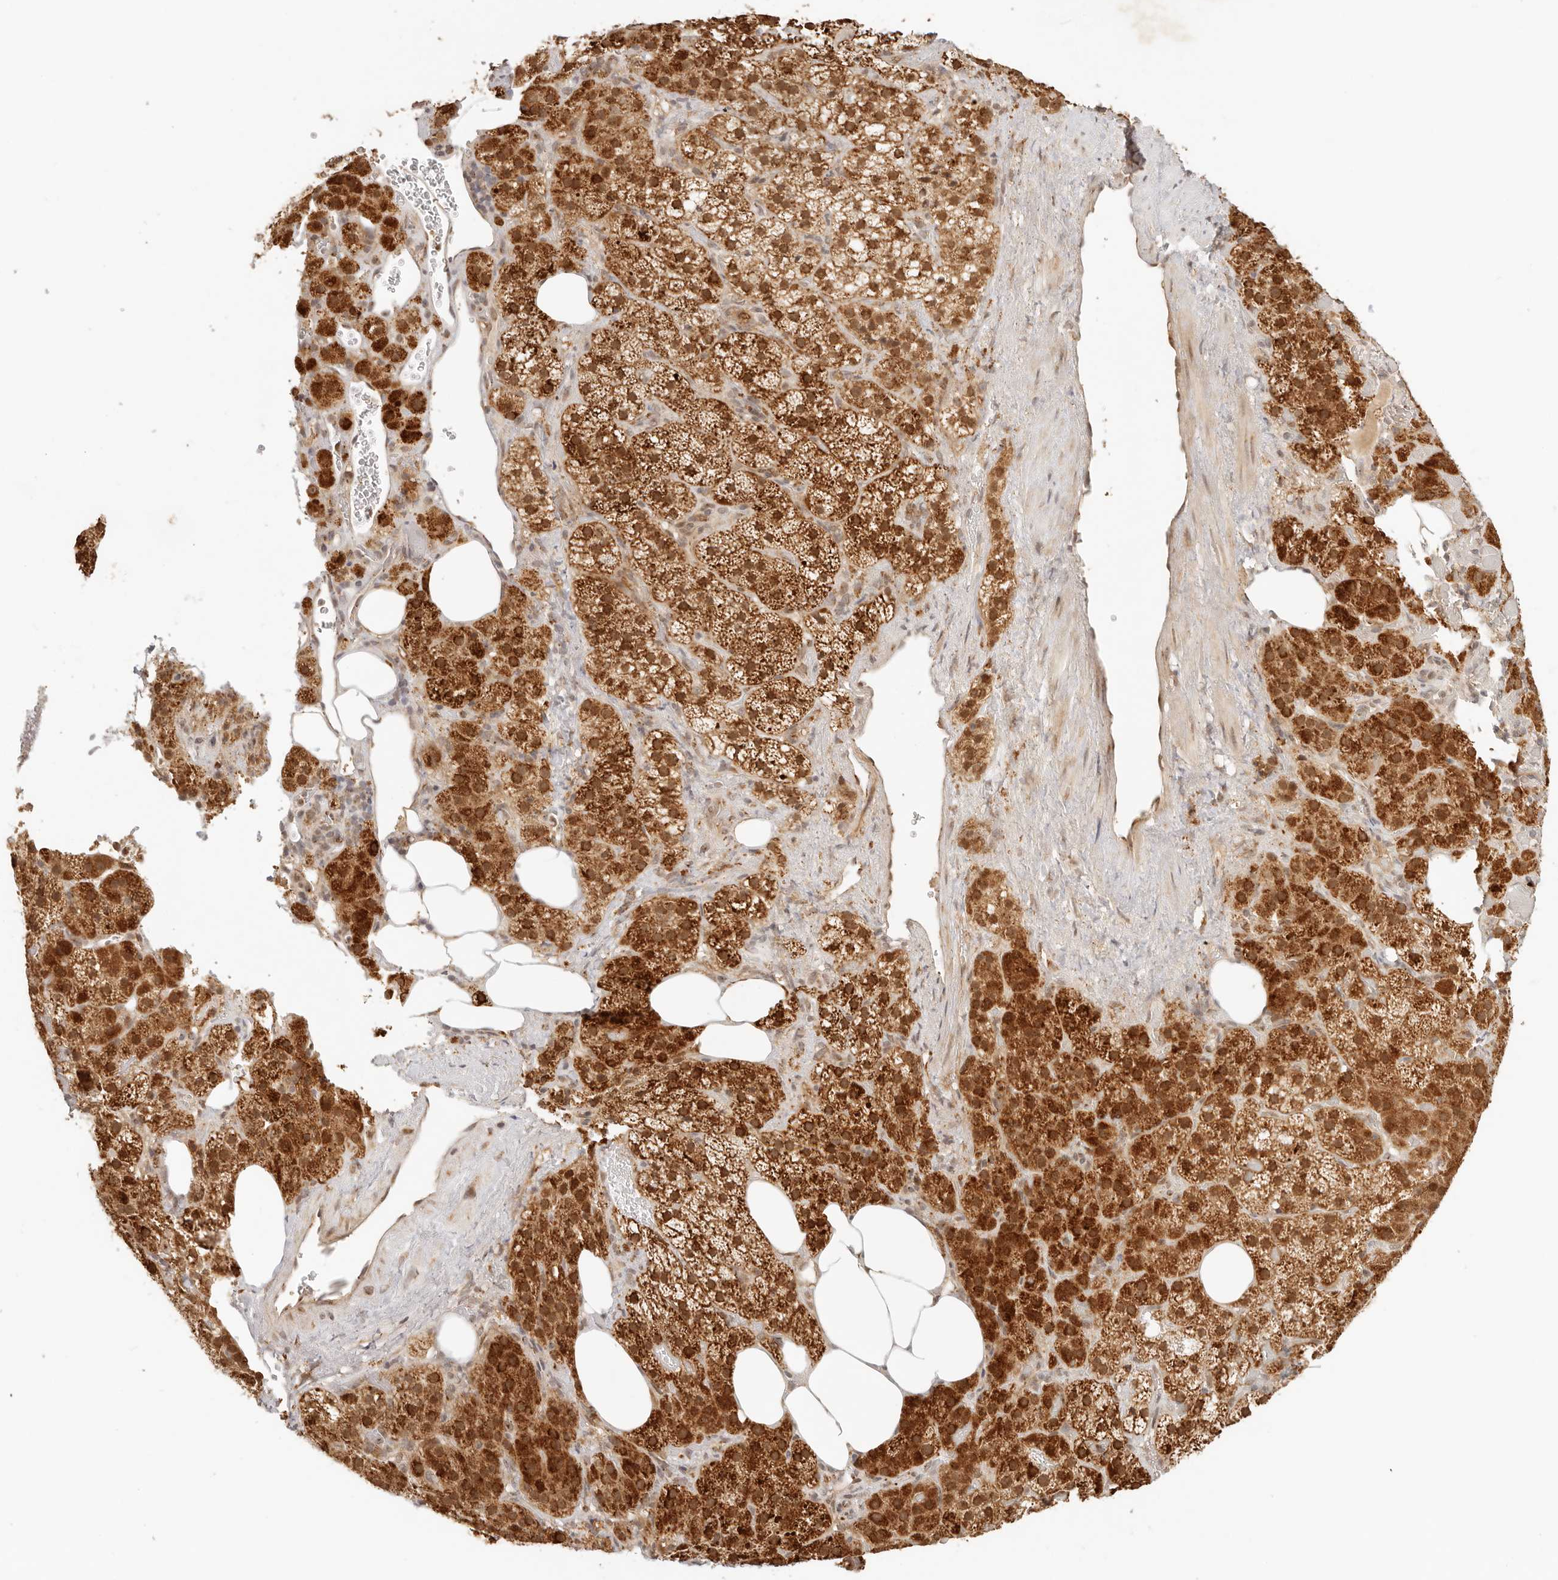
{"staining": {"intensity": "strong", "quantity": ">75%", "location": "cytoplasmic/membranous,nuclear"}, "tissue": "adrenal gland", "cell_type": "Glandular cells", "image_type": "normal", "snomed": [{"axis": "morphology", "description": "Normal tissue, NOS"}, {"axis": "topography", "description": "Adrenal gland"}], "caption": "Immunohistochemical staining of normal human adrenal gland demonstrates strong cytoplasmic/membranous,nuclear protein expression in approximately >75% of glandular cells.", "gene": "INTS11", "patient": {"sex": "female", "age": 59}}